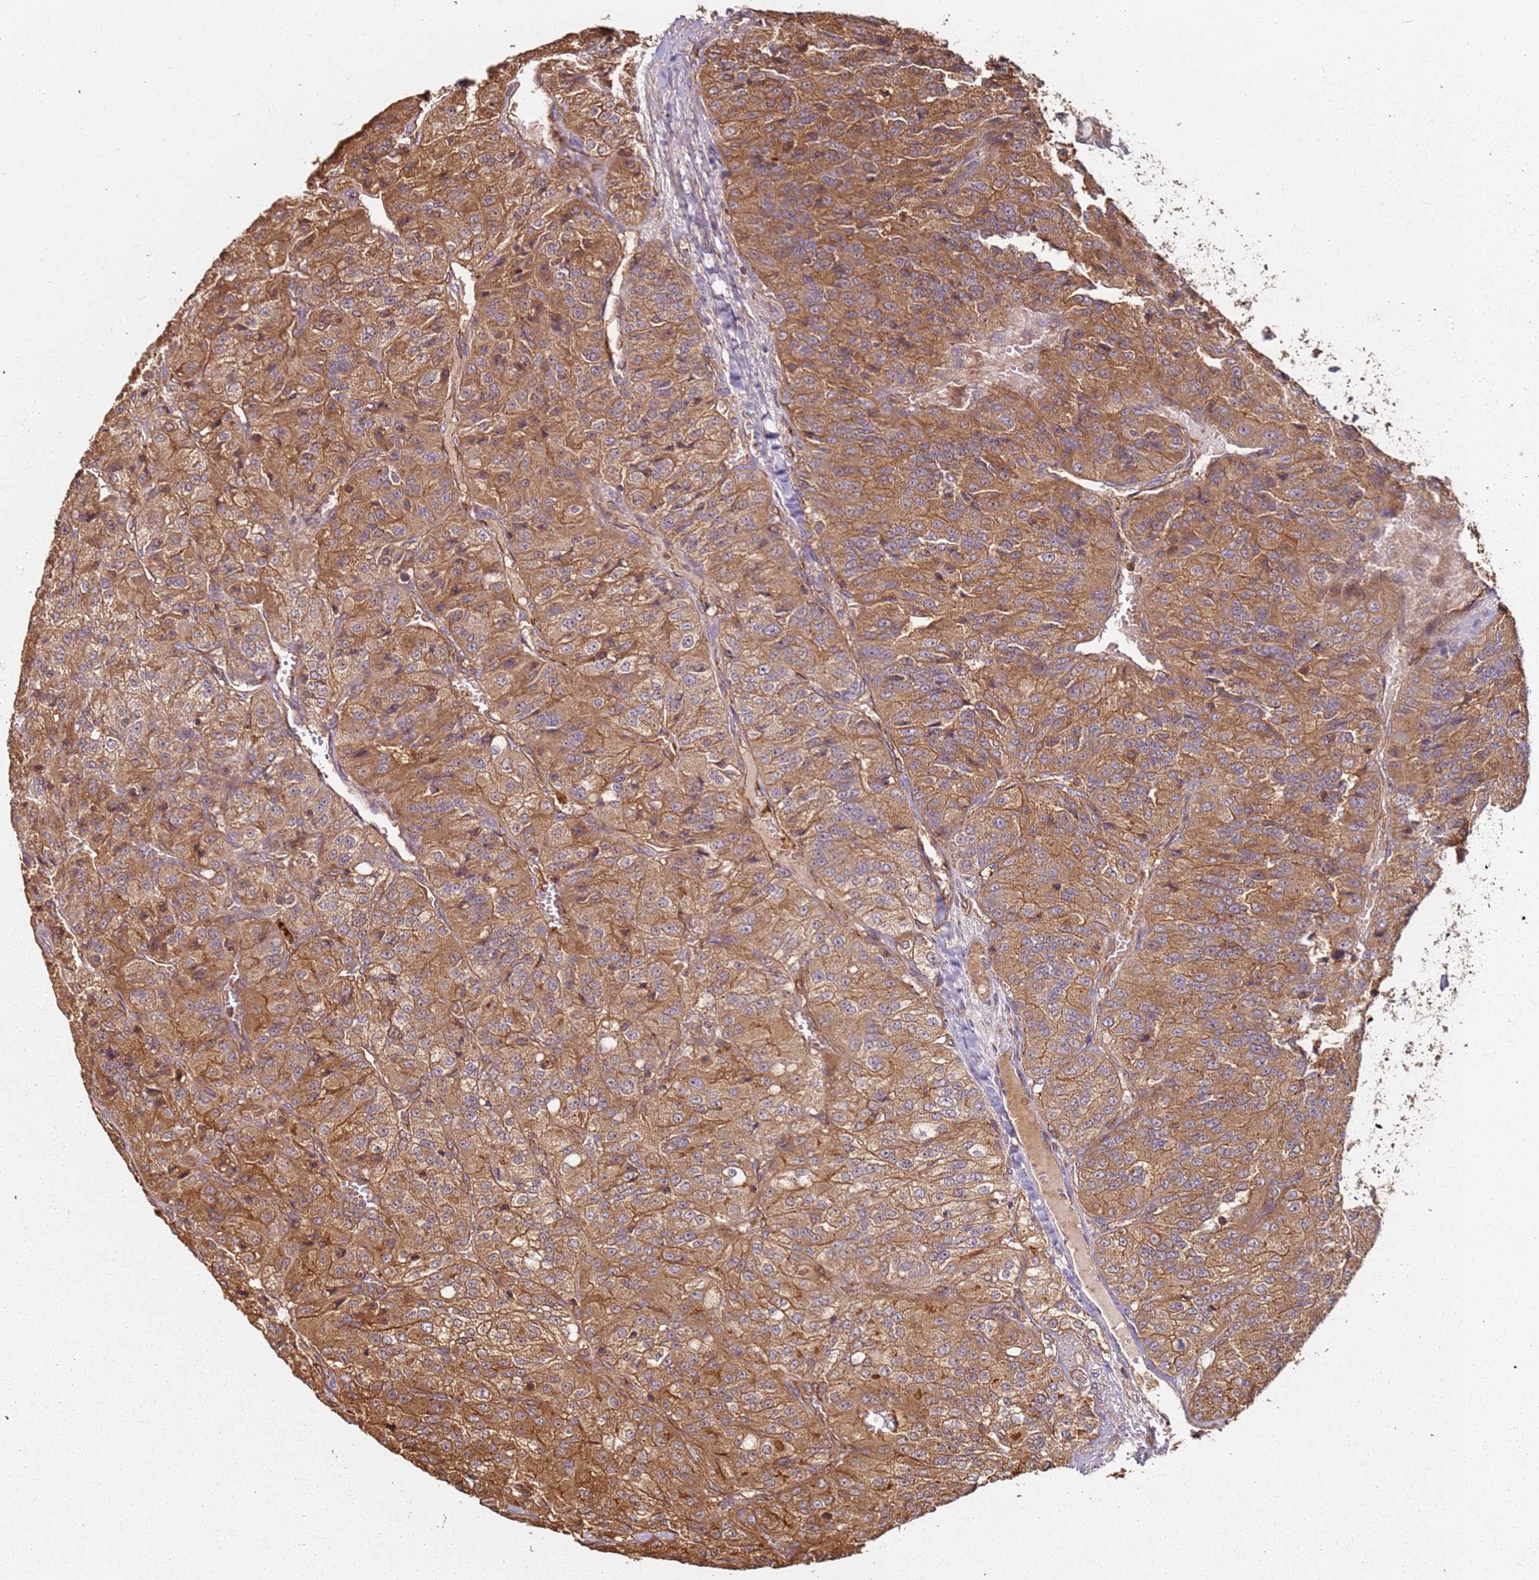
{"staining": {"intensity": "strong", "quantity": ">75%", "location": "cytoplasmic/membranous"}, "tissue": "renal cancer", "cell_type": "Tumor cells", "image_type": "cancer", "snomed": [{"axis": "morphology", "description": "Adenocarcinoma, NOS"}, {"axis": "topography", "description": "Kidney"}], "caption": "Strong cytoplasmic/membranous positivity for a protein is identified in approximately >75% of tumor cells of adenocarcinoma (renal) using immunohistochemistry (IHC).", "gene": "SCGB2B2", "patient": {"sex": "female", "age": 63}}